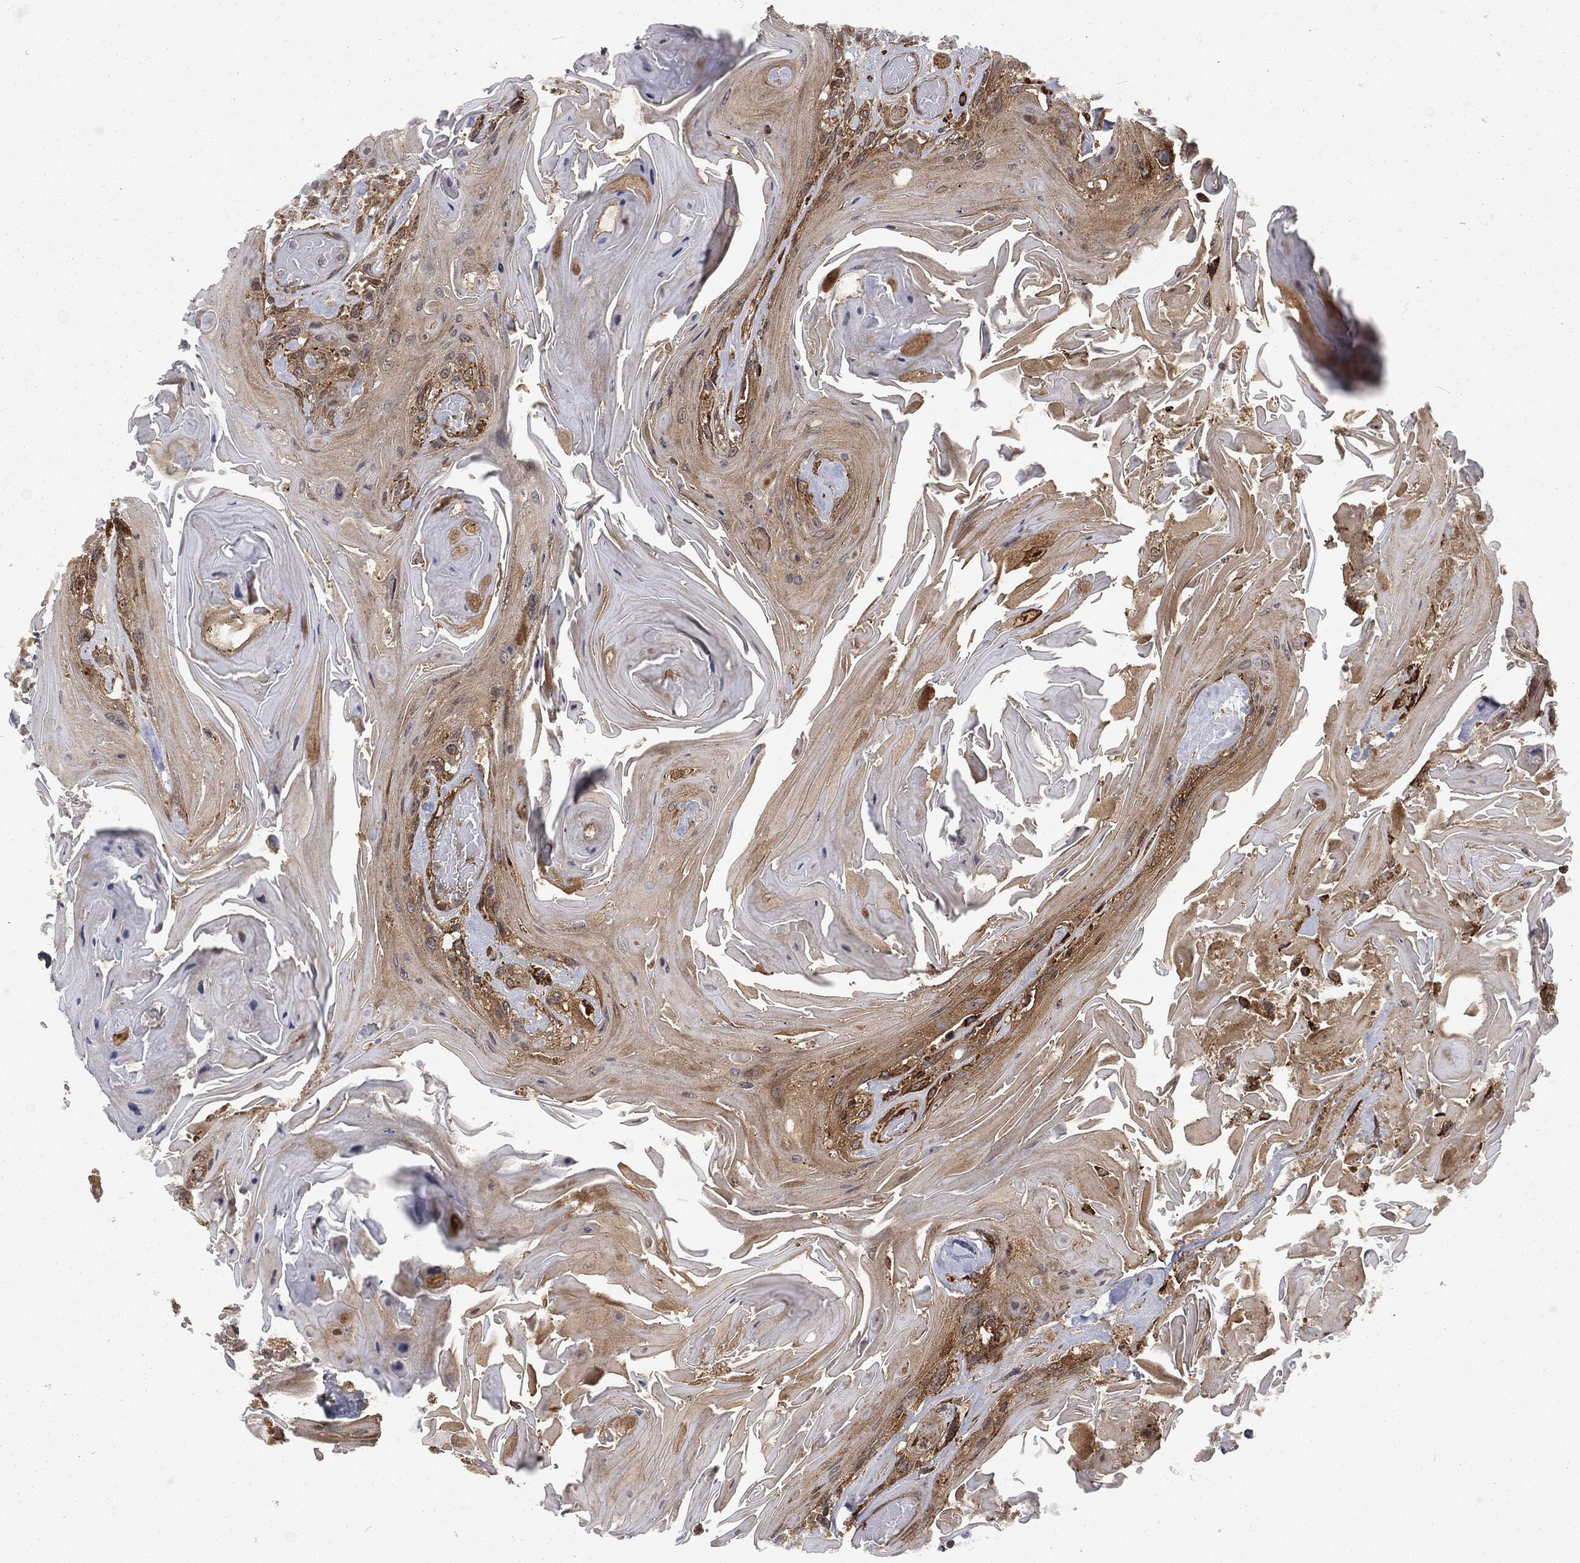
{"staining": {"intensity": "strong", "quantity": "25%-75%", "location": "cytoplasmic/membranous"}, "tissue": "head and neck cancer", "cell_type": "Tumor cells", "image_type": "cancer", "snomed": [{"axis": "morphology", "description": "Squamous cell carcinoma, NOS"}, {"axis": "topography", "description": "Head-Neck"}], "caption": "Immunohistochemical staining of human head and neck cancer reveals high levels of strong cytoplasmic/membranous protein staining in approximately 25%-75% of tumor cells.", "gene": "RFTN1", "patient": {"sex": "female", "age": 59}}